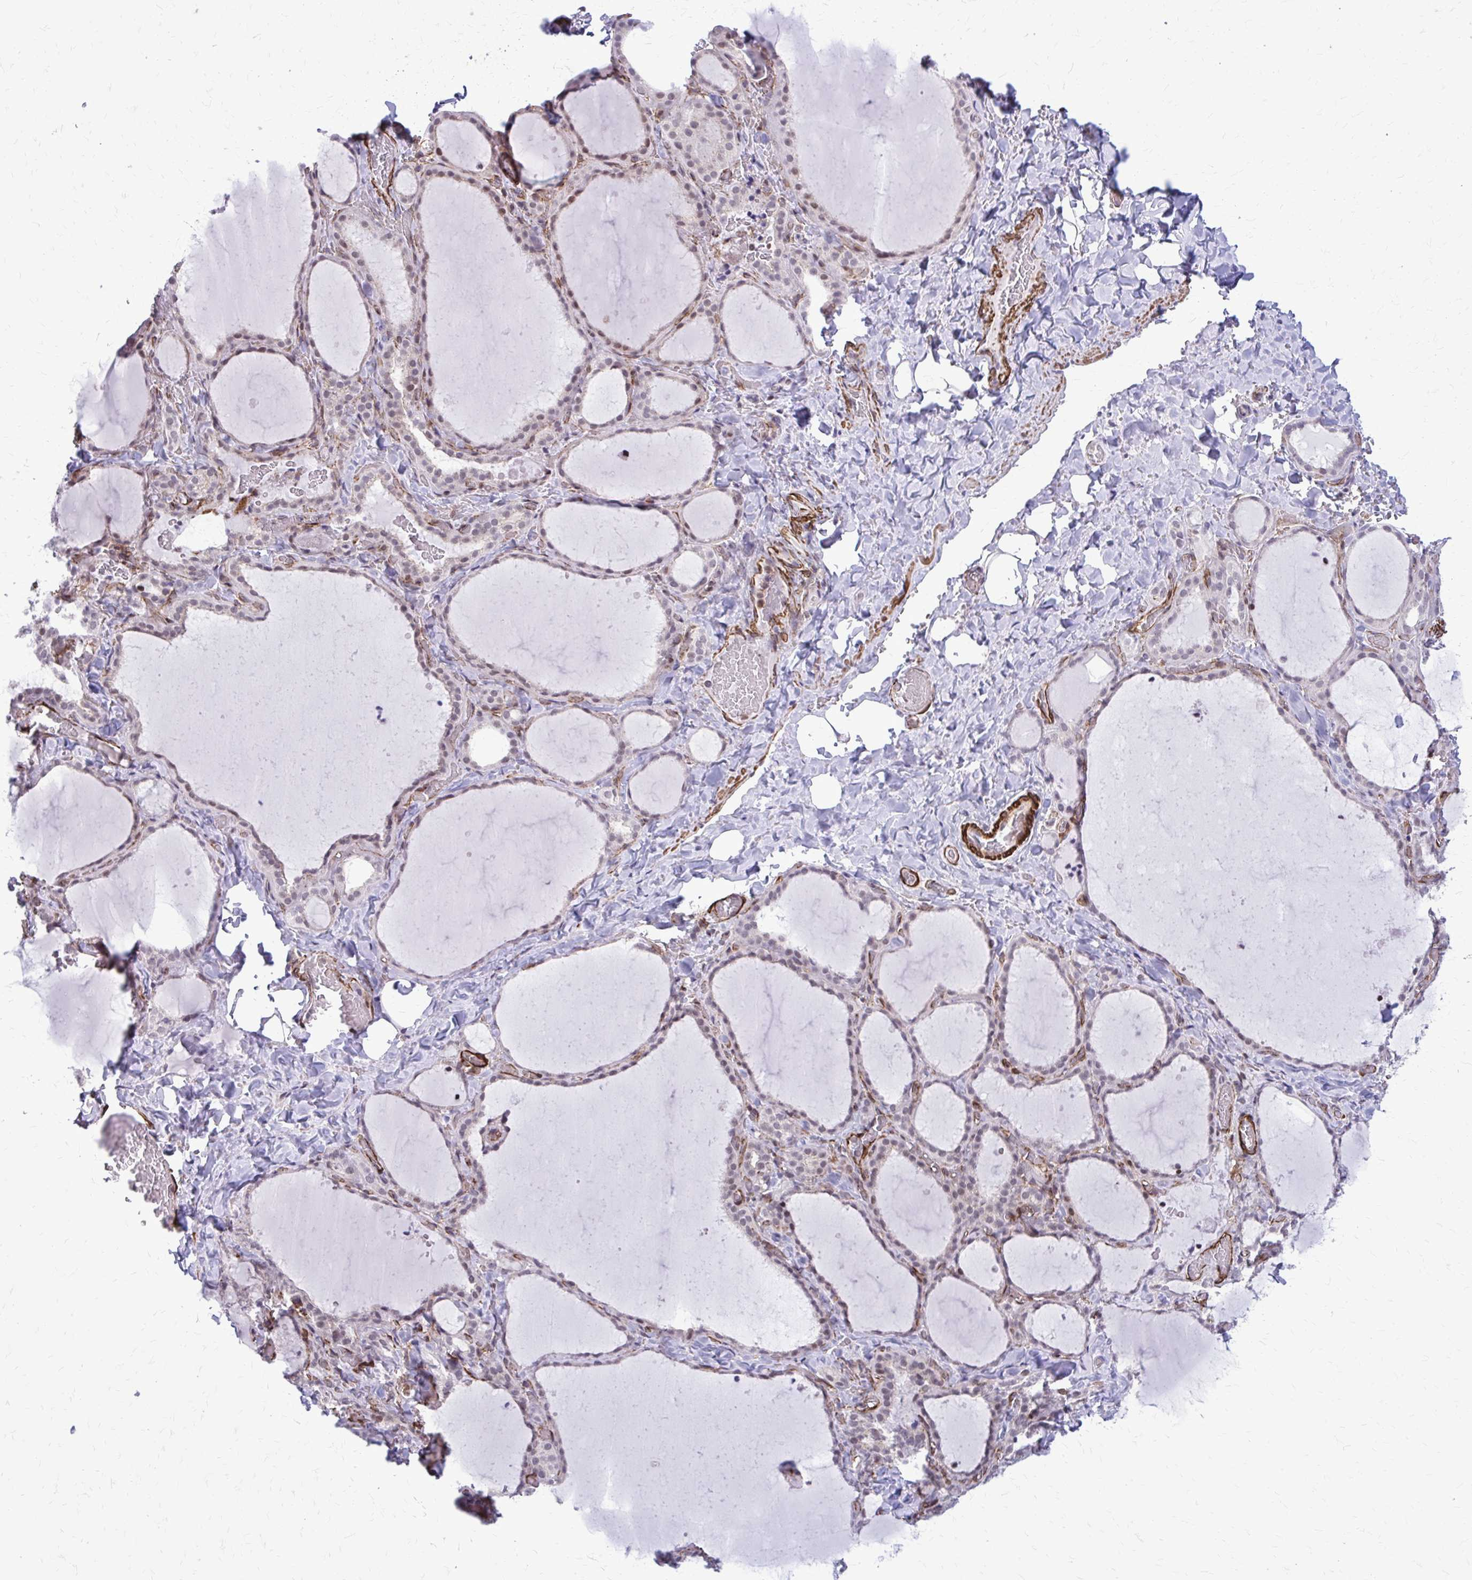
{"staining": {"intensity": "weak", "quantity": "25%-75%", "location": "nuclear"}, "tissue": "thyroid gland", "cell_type": "Glandular cells", "image_type": "normal", "snomed": [{"axis": "morphology", "description": "Normal tissue, NOS"}, {"axis": "topography", "description": "Thyroid gland"}], "caption": "A brown stain shows weak nuclear expression of a protein in glandular cells of normal human thyroid gland. (DAB (3,3'-diaminobenzidine) IHC, brown staining for protein, blue staining for nuclei).", "gene": "NRBF2", "patient": {"sex": "female", "age": 22}}